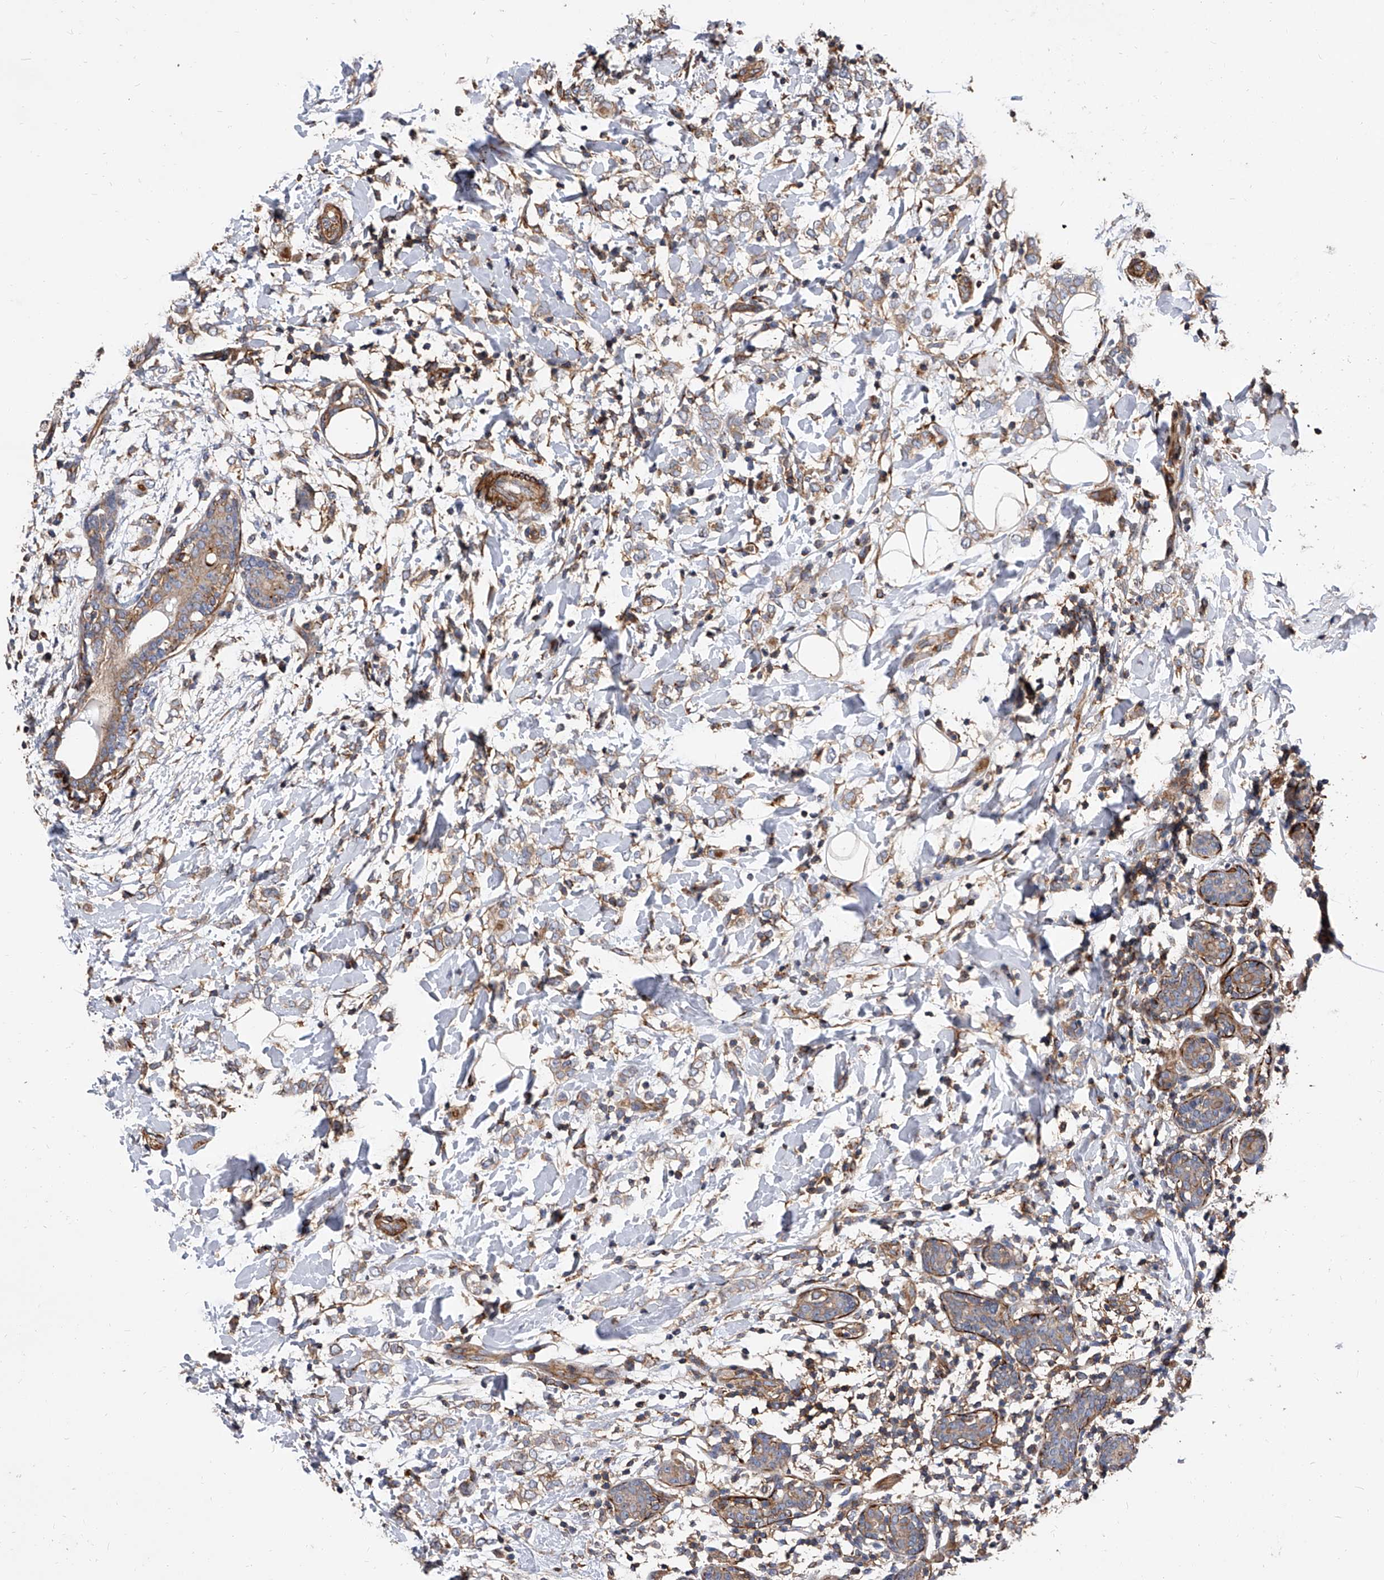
{"staining": {"intensity": "moderate", "quantity": ">75%", "location": "cytoplasmic/membranous"}, "tissue": "breast cancer", "cell_type": "Tumor cells", "image_type": "cancer", "snomed": [{"axis": "morphology", "description": "Normal tissue, NOS"}, {"axis": "morphology", "description": "Lobular carcinoma"}, {"axis": "topography", "description": "Breast"}], "caption": "Lobular carcinoma (breast) stained with a brown dye shows moderate cytoplasmic/membranous positive staining in approximately >75% of tumor cells.", "gene": "PISD", "patient": {"sex": "female", "age": 47}}